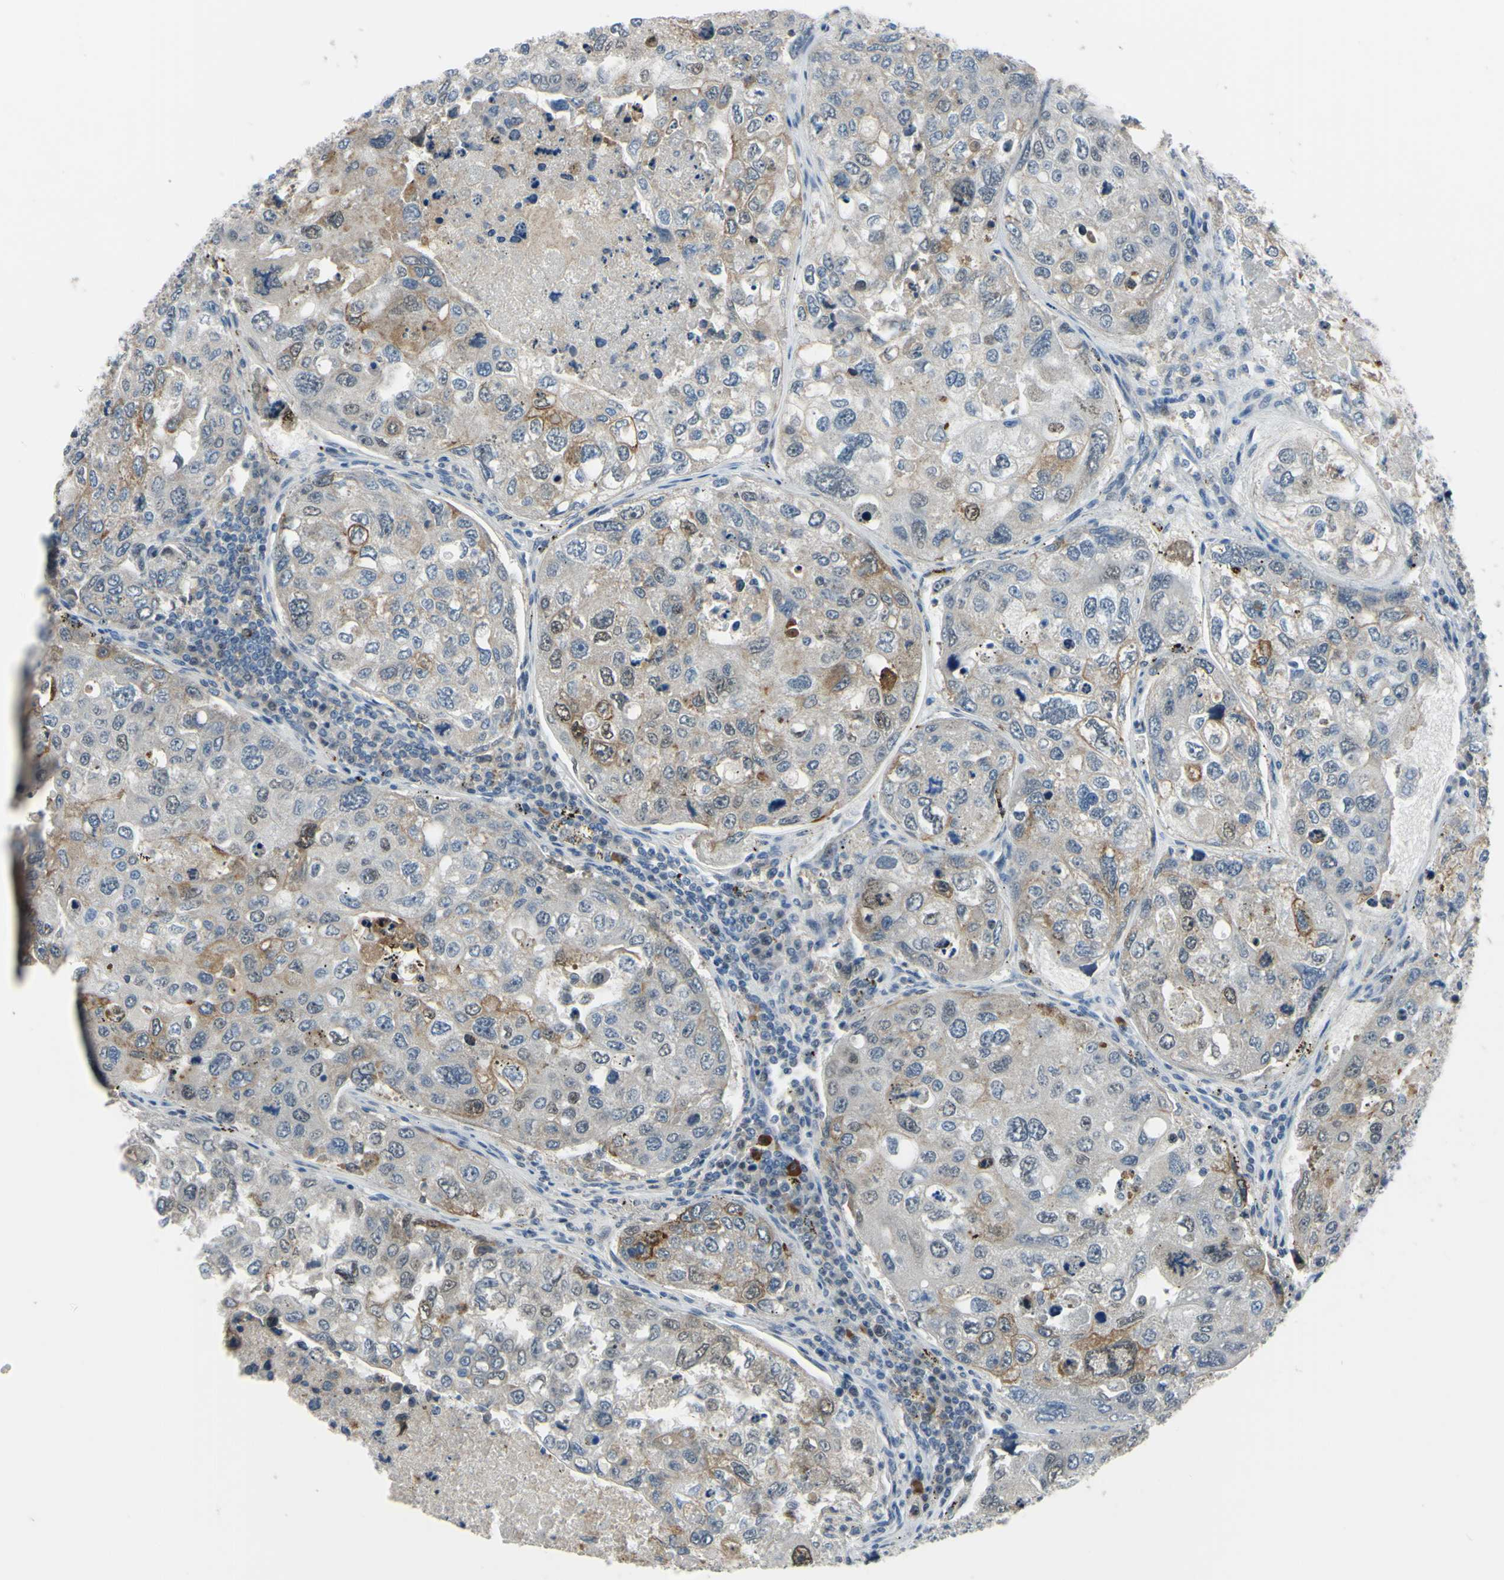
{"staining": {"intensity": "weak", "quantity": "<25%", "location": "cytoplasmic/membranous,nuclear"}, "tissue": "urothelial cancer", "cell_type": "Tumor cells", "image_type": "cancer", "snomed": [{"axis": "morphology", "description": "Urothelial carcinoma, High grade"}, {"axis": "topography", "description": "Lymph node"}, {"axis": "topography", "description": "Urinary bladder"}], "caption": "Immunohistochemistry histopathology image of neoplastic tissue: high-grade urothelial carcinoma stained with DAB (3,3'-diaminobenzidine) shows no significant protein positivity in tumor cells. The staining is performed using DAB (3,3'-diaminobenzidine) brown chromogen with nuclei counter-stained in using hematoxylin.", "gene": "LHX9", "patient": {"sex": "male", "age": 51}}